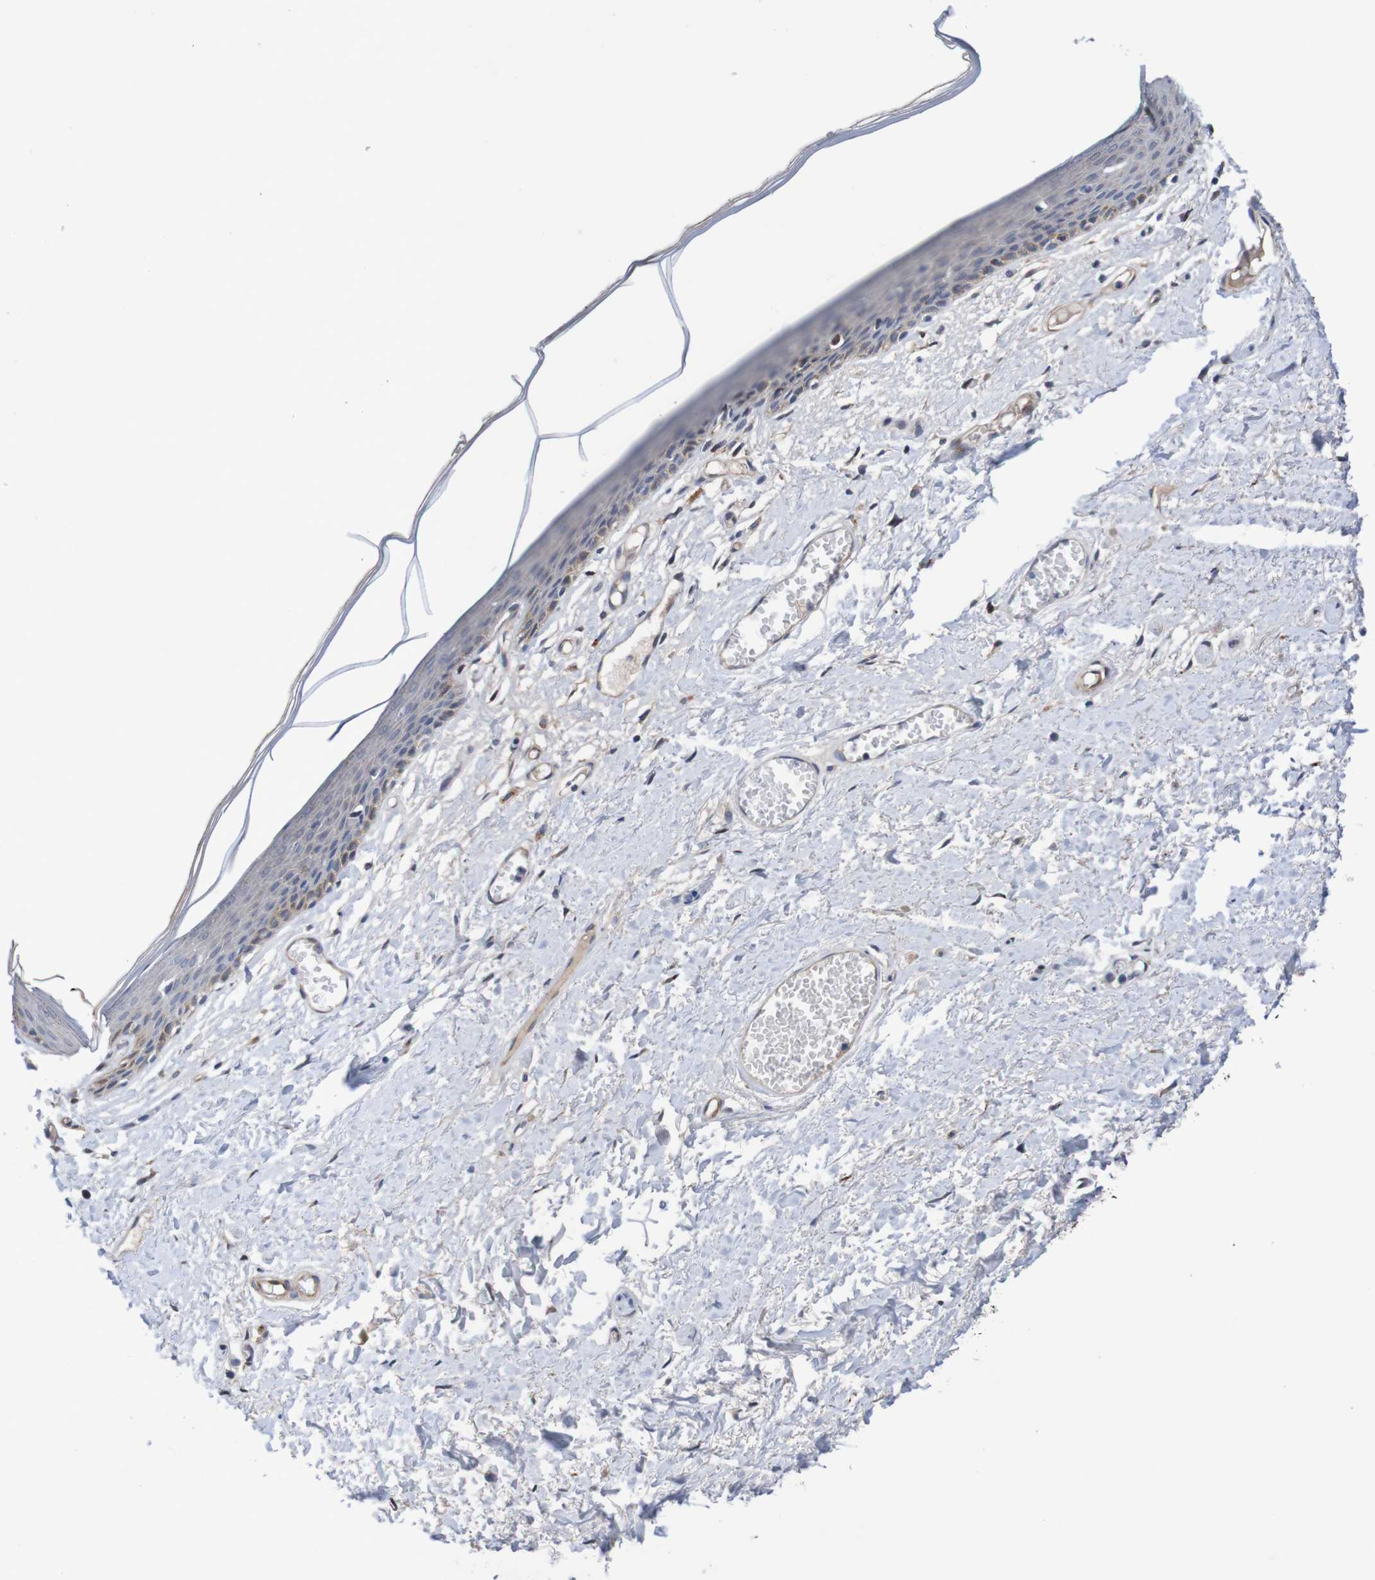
{"staining": {"intensity": "weak", "quantity": "<25%", "location": "cytoplasmic/membranous"}, "tissue": "skin", "cell_type": "Epidermal cells", "image_type": "normal", "snomed": [{"axis": "morphology", "description": "Normal tissue, NOS"}, {"axis": "topography", "description": "Vulva"}], "caption": "Epidermal cells show no significant protein staining in normal skin. Brightfield microscopy of immunohistochemistry stained with DAB (3,3'-diaminobenzidine) (brown) and hematoxylin (blue), captured at high magnification.", "gene": "CPED1", "patient": {"sex": "female", "age": 54}}